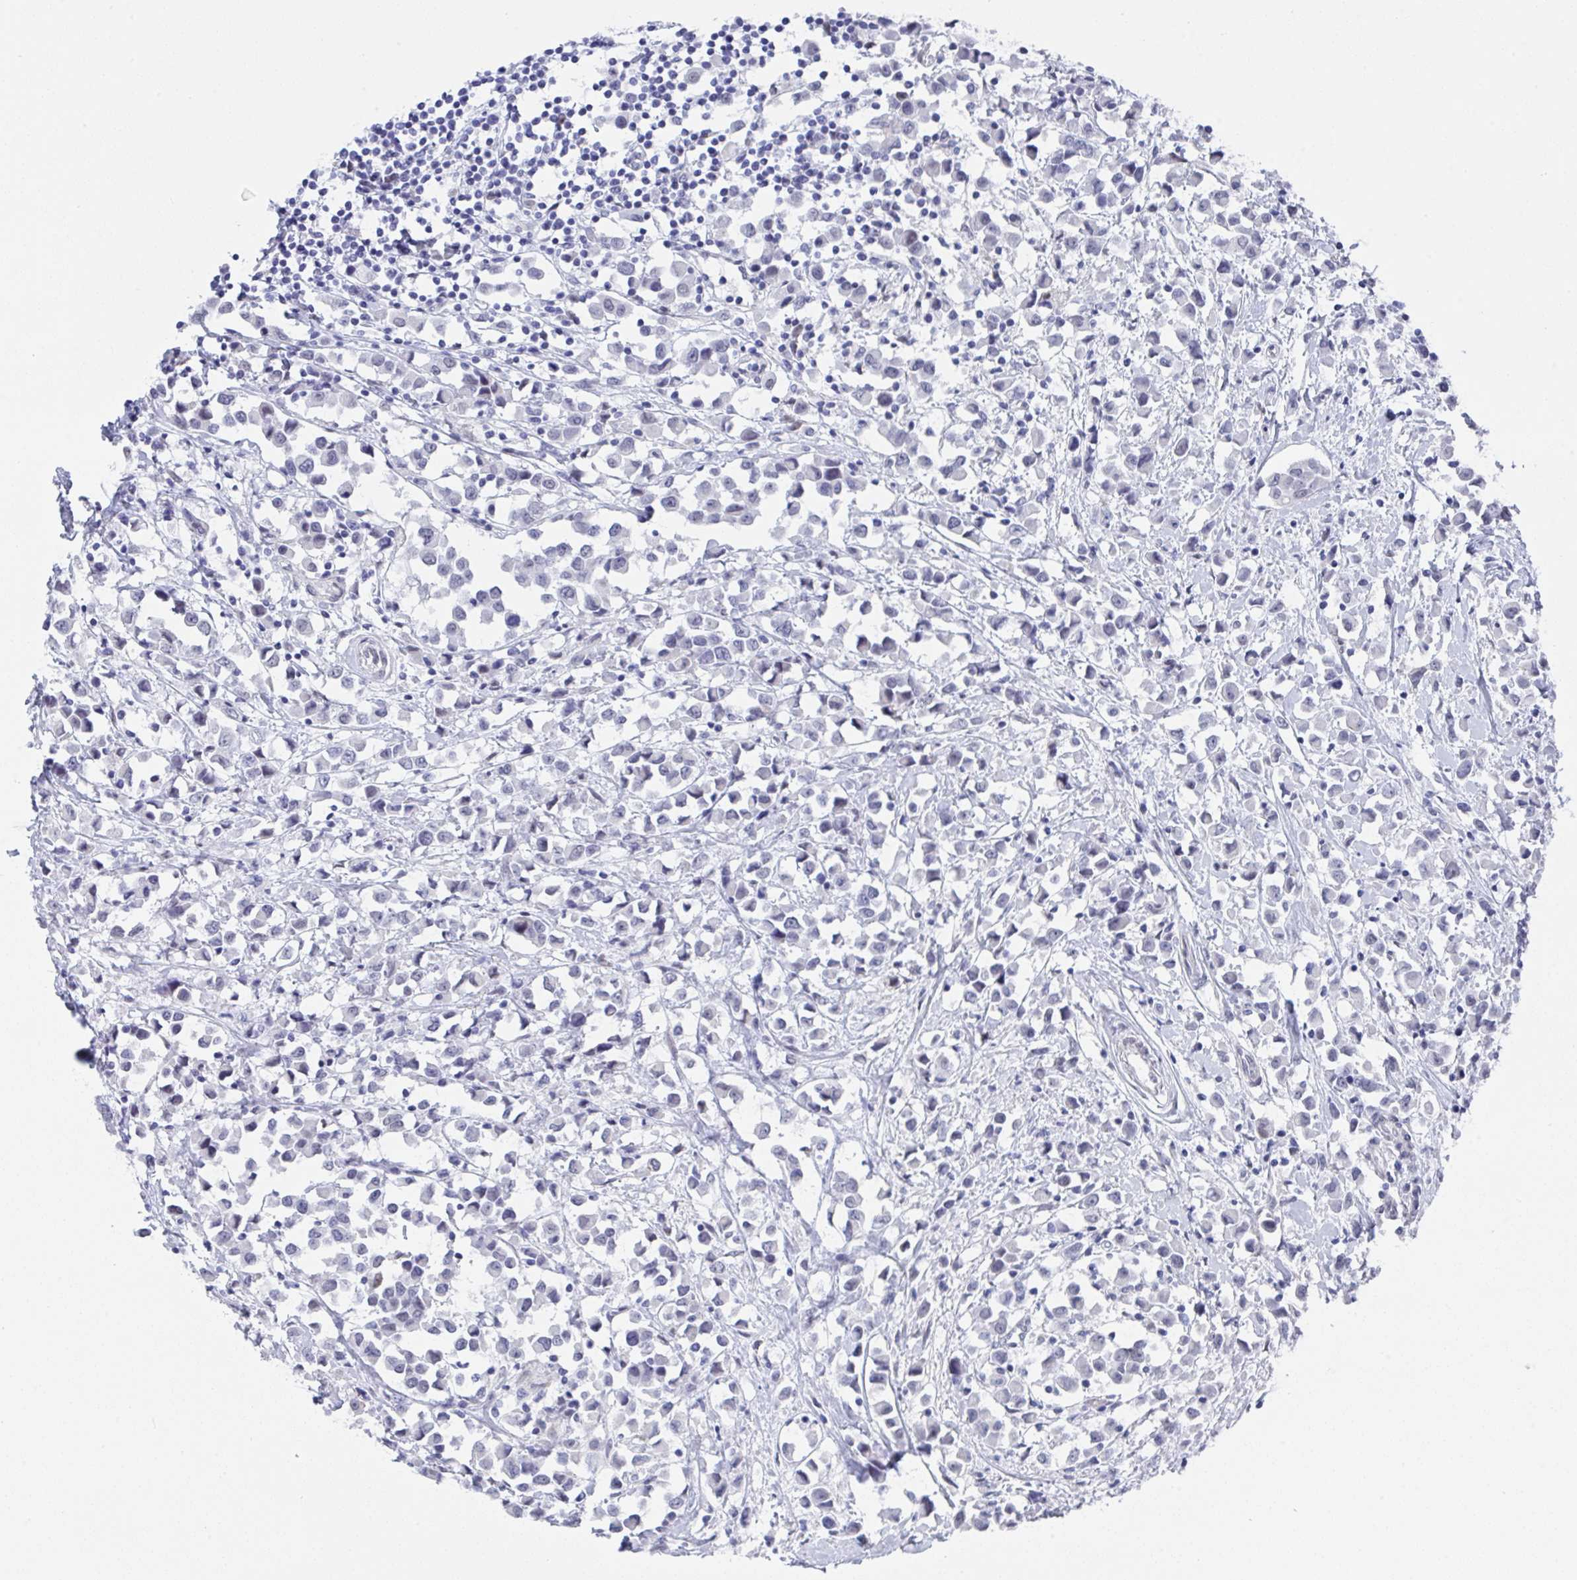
{"staining": {"intensity": "negative", "quantity": "none", "location": "none"}, "tissue": "breast cancer", "cell_type": "Tumor cells", "image_type": "cancer", "snomed": [{"axis": "morphology", "description": "Duct carcinoma"}, {"axis": "topography", "description": "Breast"}], "caption": "Immunohistochemical staining of human intraductal carcinoma (breast) reveals no significant expression in tumor cells.", "gene": "MFSD4A", "patient": {"sex": "female", "age": 61}}